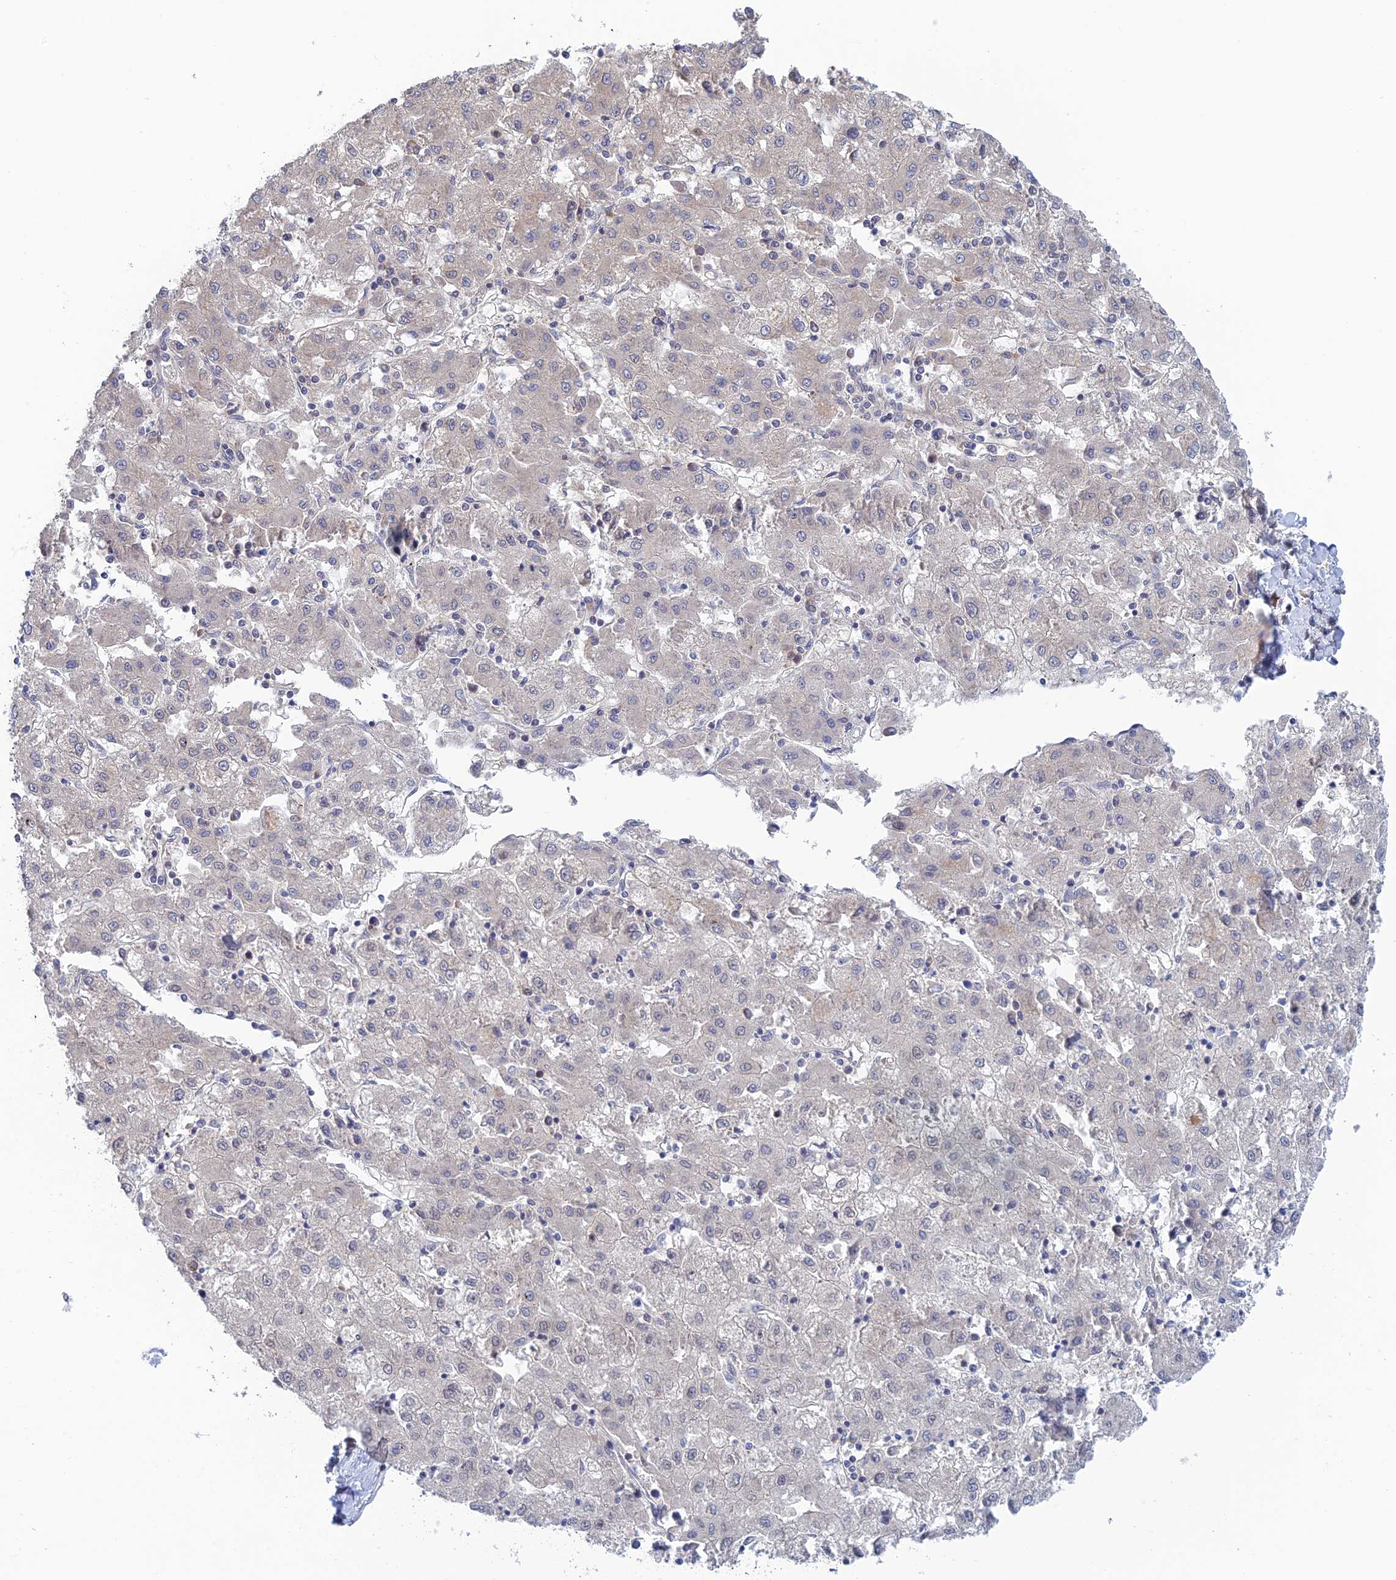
{"staining": {"intensity": "negative", "quantity": "none", "location": "none"}, "tissue": "liver cancer", "cell_type": "Tumor cells", "image_type": "cancer", "snomed": [{"axis": "morphology", "description": "Carcinoma, Hepatocellular, NOS"}, {"axis": "topography", "description": "Liver"}], "caption": "IHC image of liver cancer stained for a protein (brown), which reveals no staining in tumor cells.", "gene": "SRA1", "patient": {"sex": "male", "age": 72}}